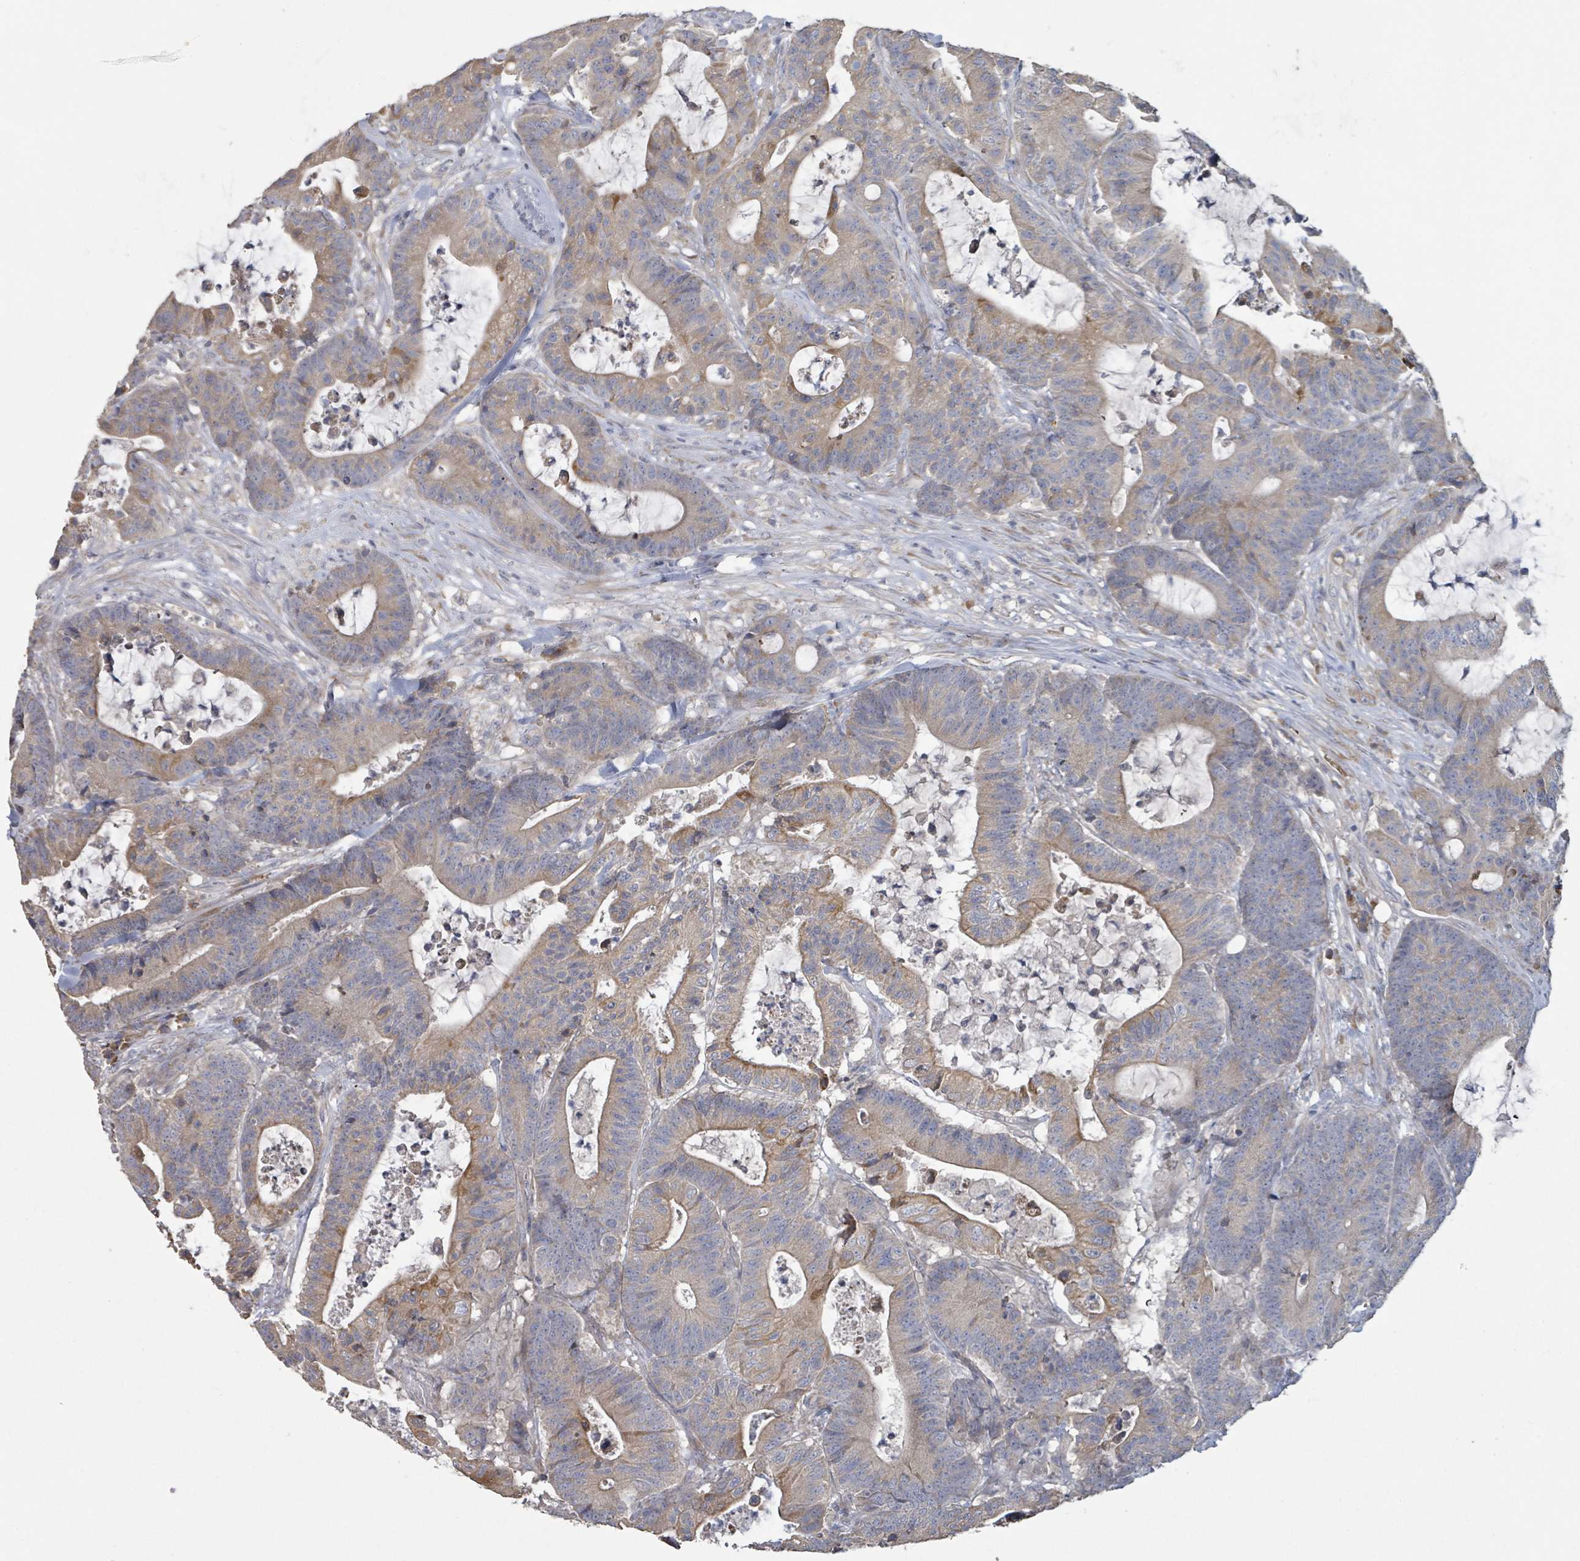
{"staining": {"intensity": "moderate", "quantity": "25%-75%", "location": "cytoplasmic/membranous"}, "tissue": "colorectal cancer", "cell_type": "Tumor cells", "image_type": "cancer", "snomed": [{"axis": "morphology", "description": "Adenocarcinoma, NOS"}, {"axis": "topography", "description": "Colon"}], "caption": "Tumor cells show moderate cytoplasmic/membranous staining in approximately 25%-75% of cells in colorectal cancer.", "gene": "KCNS2", "patient": {"sex": "female", "age": 84}}